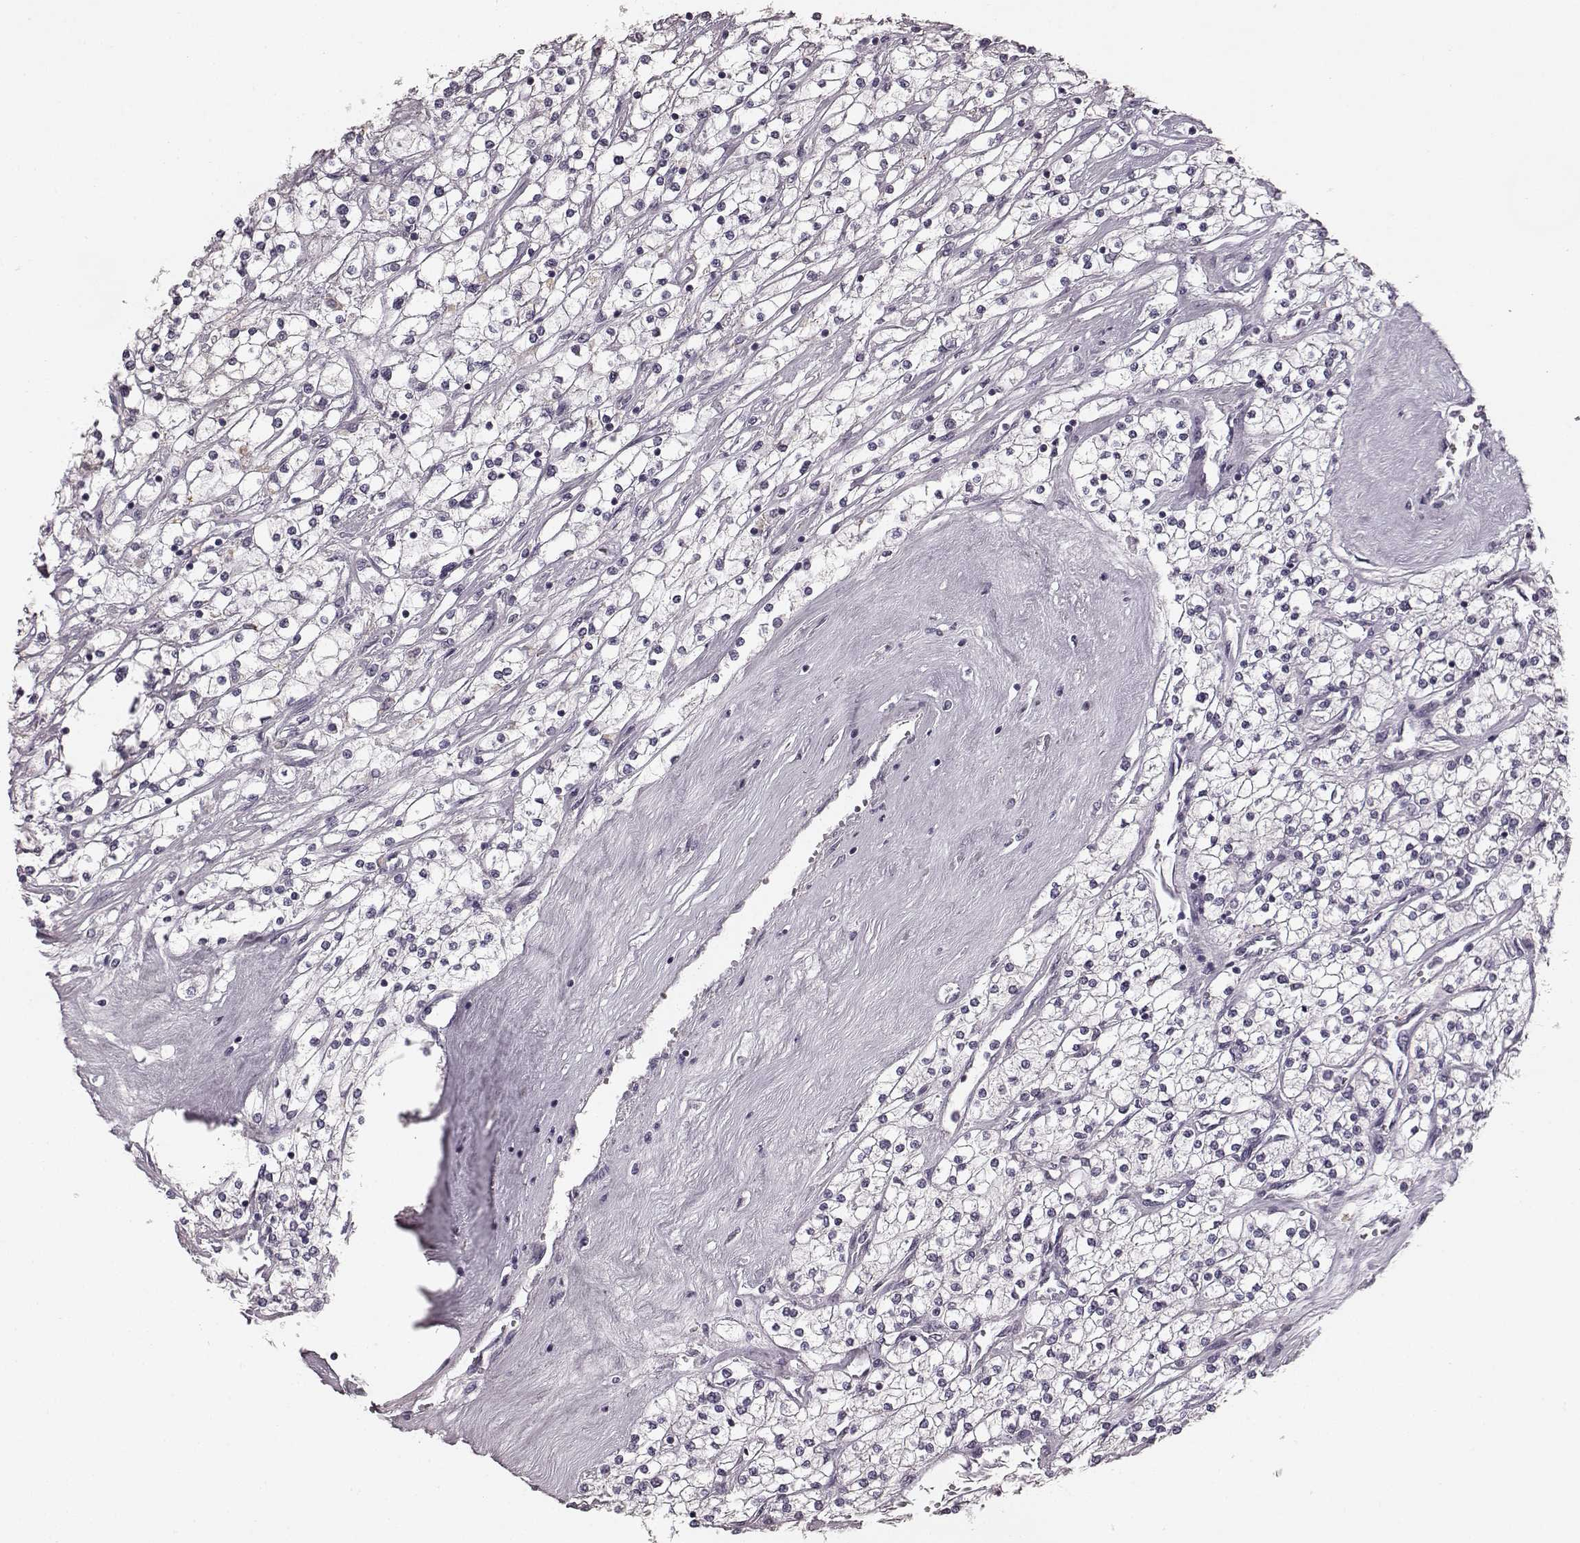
{"staining": {"intensity": "negative", "quantity": "none", "location": "none"}, "tissue": "renal cancer", "cell_type": "Tumor cells", "image_type": "cancer", "snomed": [{"axis": "morphology", "description": "Adenocarcinoma, NOS"}, {"axis": "topography", "description": "Kidney"}], "caption": "The photomicrograph reveals no staining of tumor cells in adenocarcinoma (renal). (Brightfield microscopy of DAB immunohistochemistry at high magnification).", "gene": "RIT2", "patient": {"sex": "male", "age": 80}}